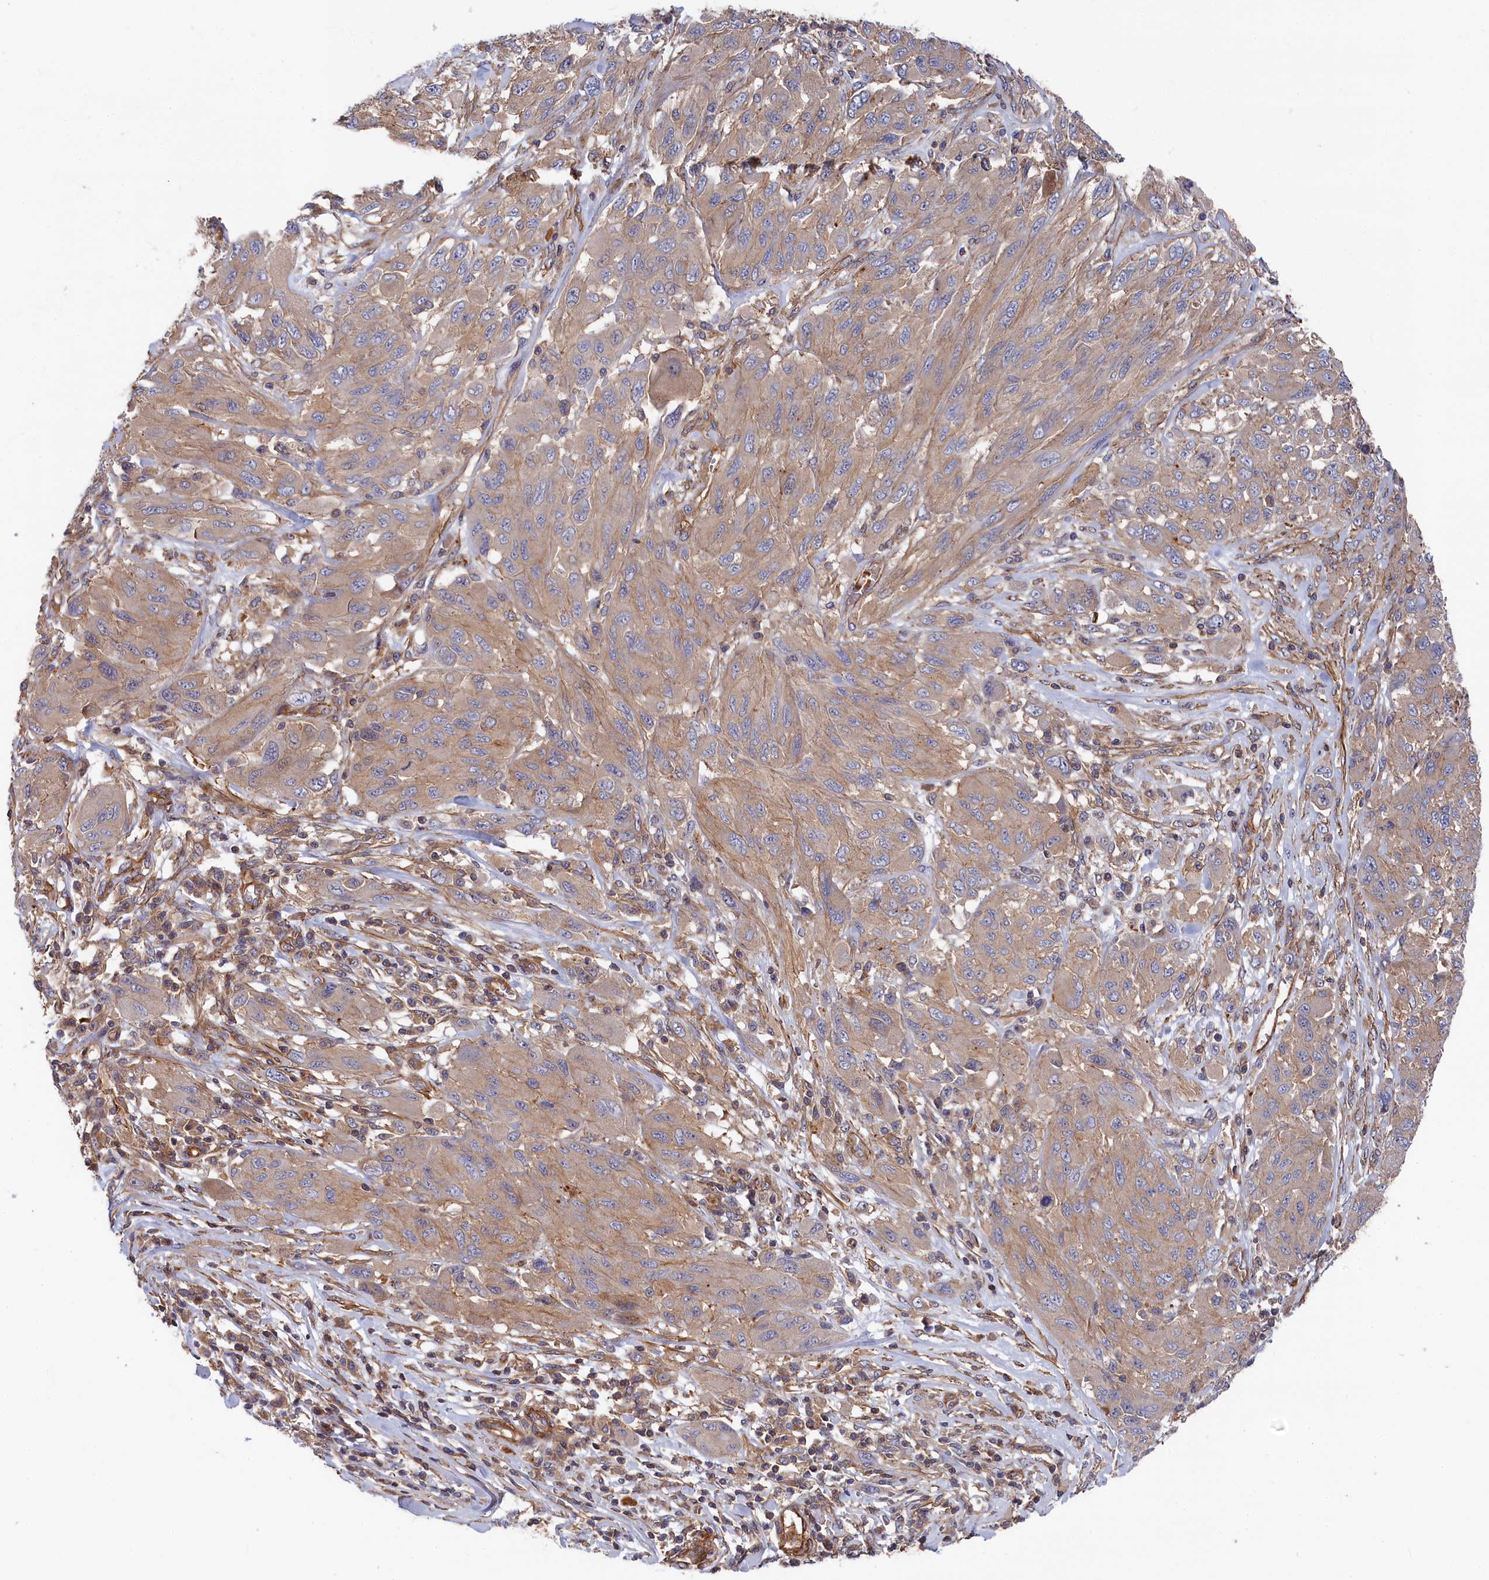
{"staining": {"intensity": "weak", "quantity": ">75%", "location": "cytoplasmic/membranous"}, "tissue": "melanoma", "cell_type": "Tumor cells", "image_type": "cancer", "snomed": [{"axis": "morphology", "description": "Malignant melanoma, NOS"}, {"axis": "topography", "description": "Skin"}], "caption": "Immunohistochemistry micrograph of malignant melanoma stained for a protein (brown), which demonstrates low levels of weak cytoplasmic/membranous positivity in approximately >75% of tumor cells.", "gene": "LDHD", "patient": {"sex": "female", "age": 91}}